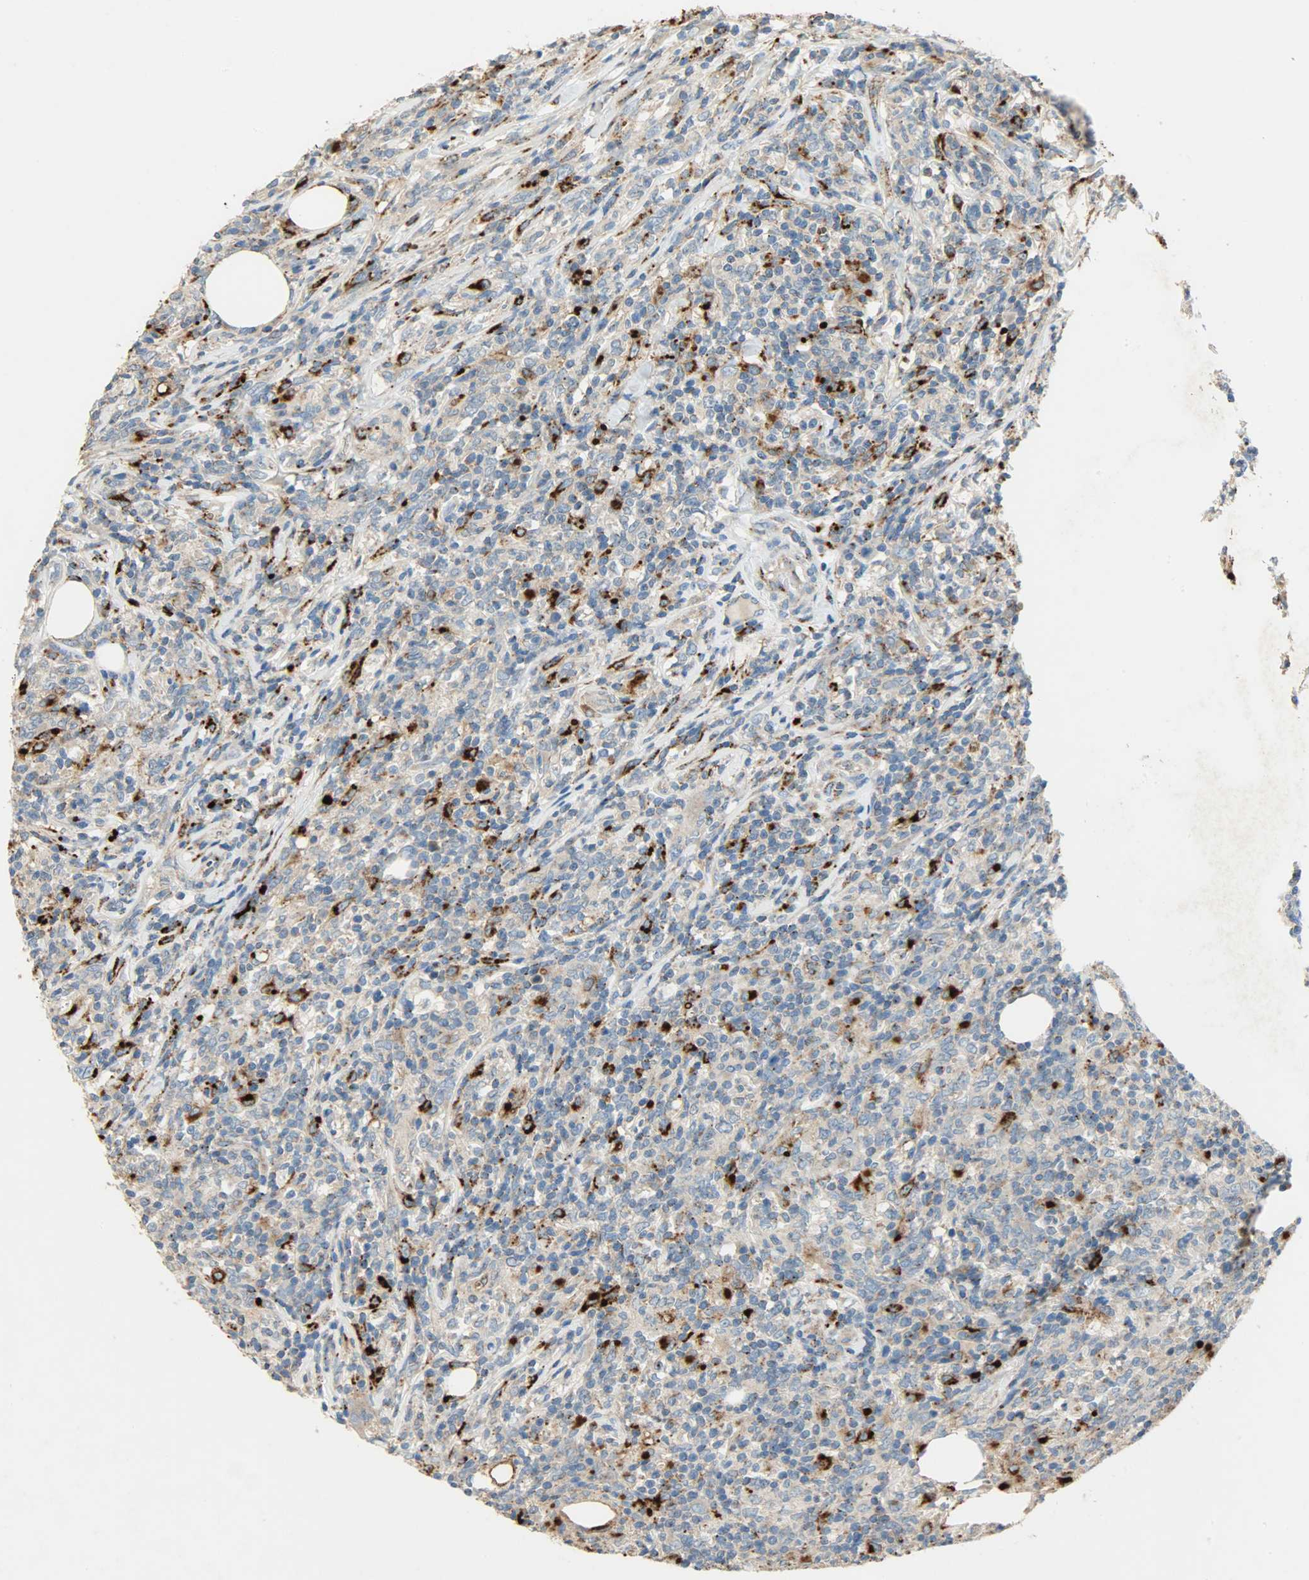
{"staining": {"intensity": "moderate", "quantity": "25%-75%", "location": "cytoplasmic/membranous"}, "tissue": "lymphoma", "cell_type": "Tumor cells", "image_type": "cancer", "snomed": [{"axis": "morphology", "description": "Malignant lymphoma, non-Hodgkin's type, High grade"}, {"axis": "topography", "description": "Lymph node"}], "caption": "Immunohistochemistry image of human malignant lymphoma, non-Hodgkin's type (high-grade) stained for a protein (brown), which reveals medium levels of moderate cytoplasmic/membranous positivity in about 25%-75% of tumor cells.", "gene": "ASAH1", "patient": {"sex": "female", "age": 84}}